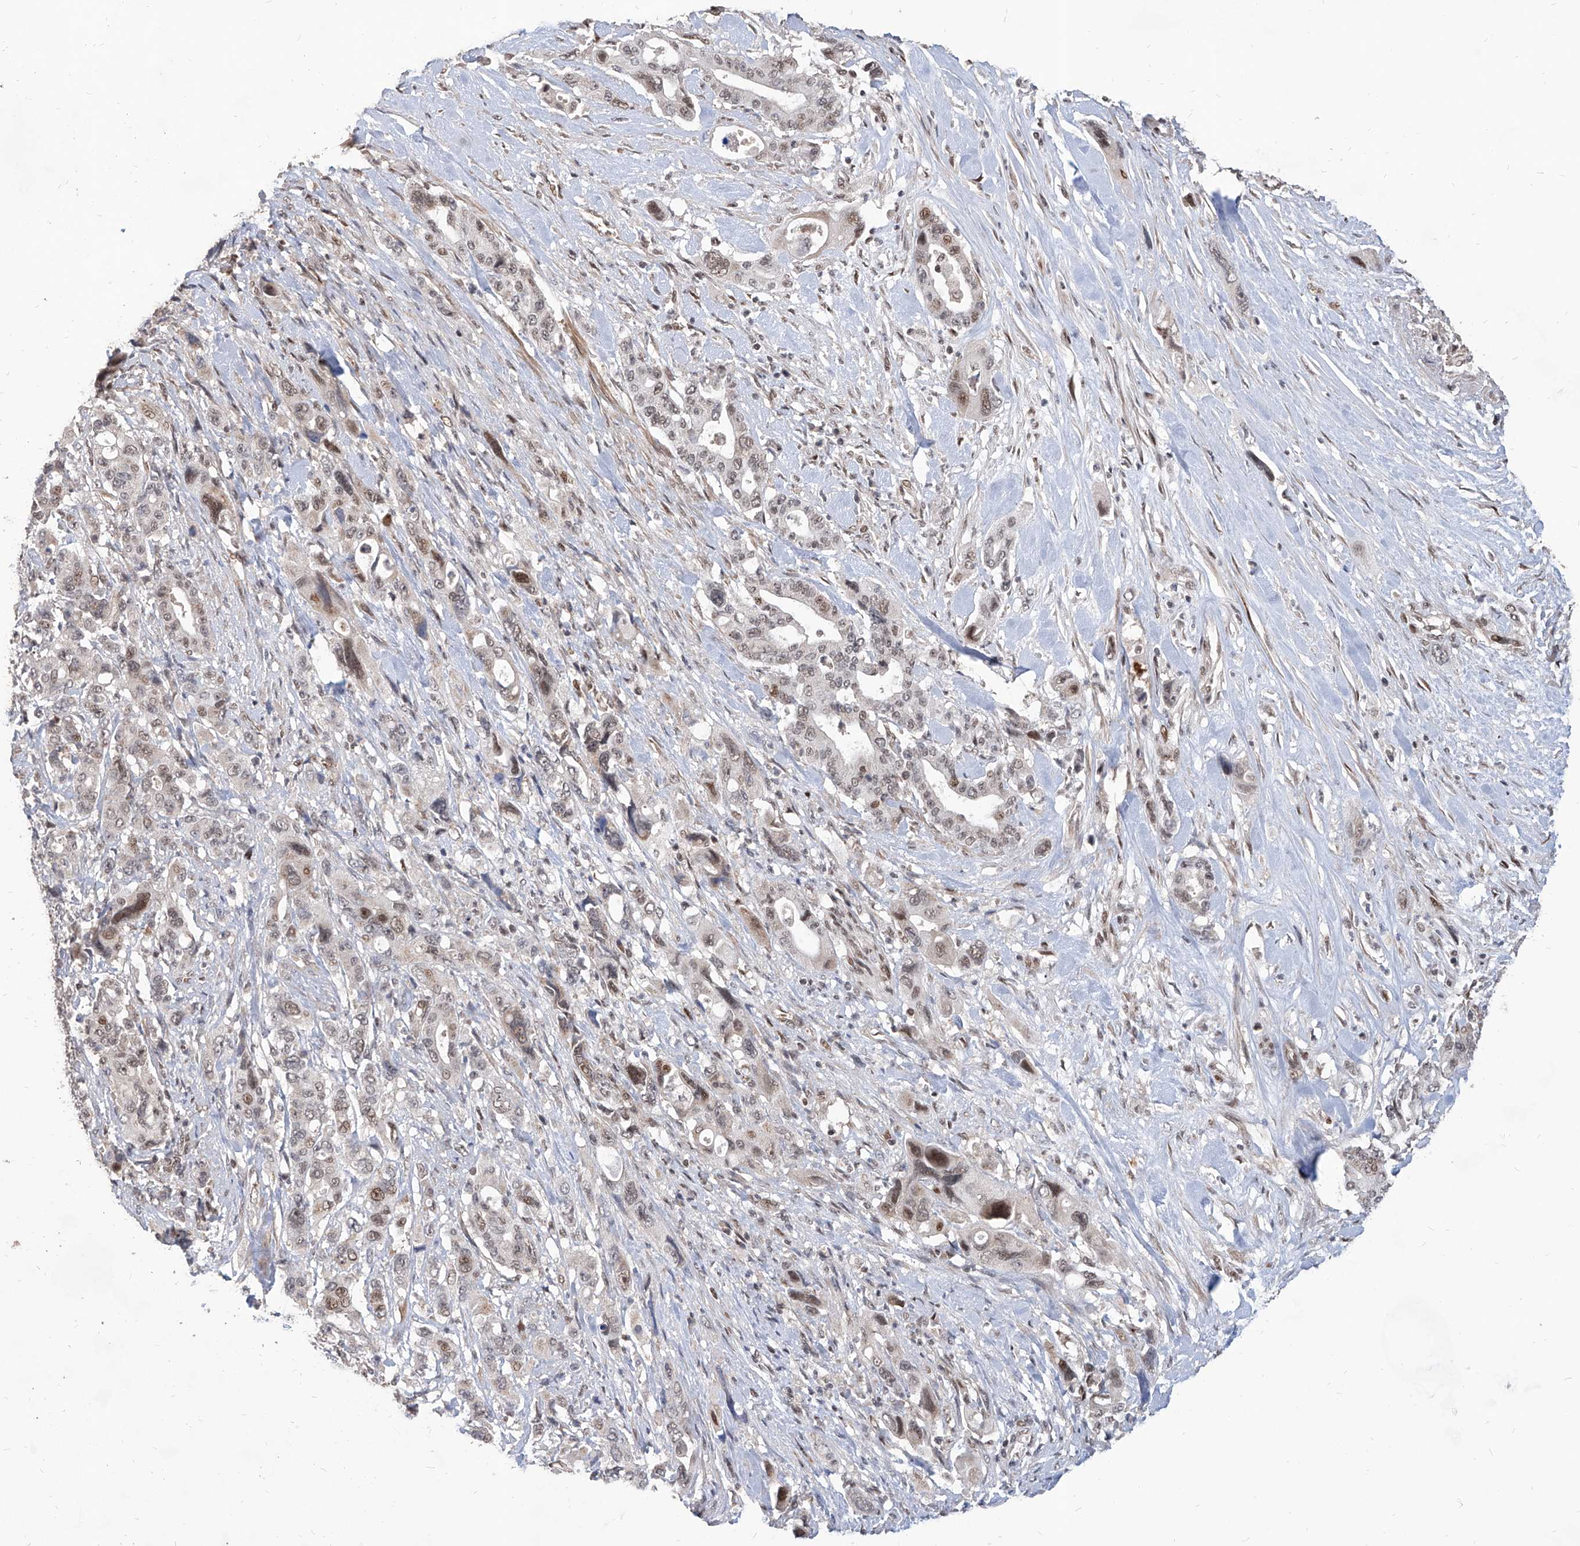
{"staining": {"intensity": "weak", "quantity": ">75%", "location": "nuclear"}, "tissue": "pancreatic cancer", "cell_type": "Tumor cells", "image_type": "cancer", "snomed": [{"axis": "morphology", "description": "Adenocarcinoma, NOS"}, {"axis": "topography", "description": "Pancreas"}], "caption": "Protein expression analysis of human pancreatic cancer reveals weak nuclear staining in approximately >75% of tumor cells. Nuclei are stained in blue.", "gene": "IRF2", "patient": {"sex": "male", "age": 46}}